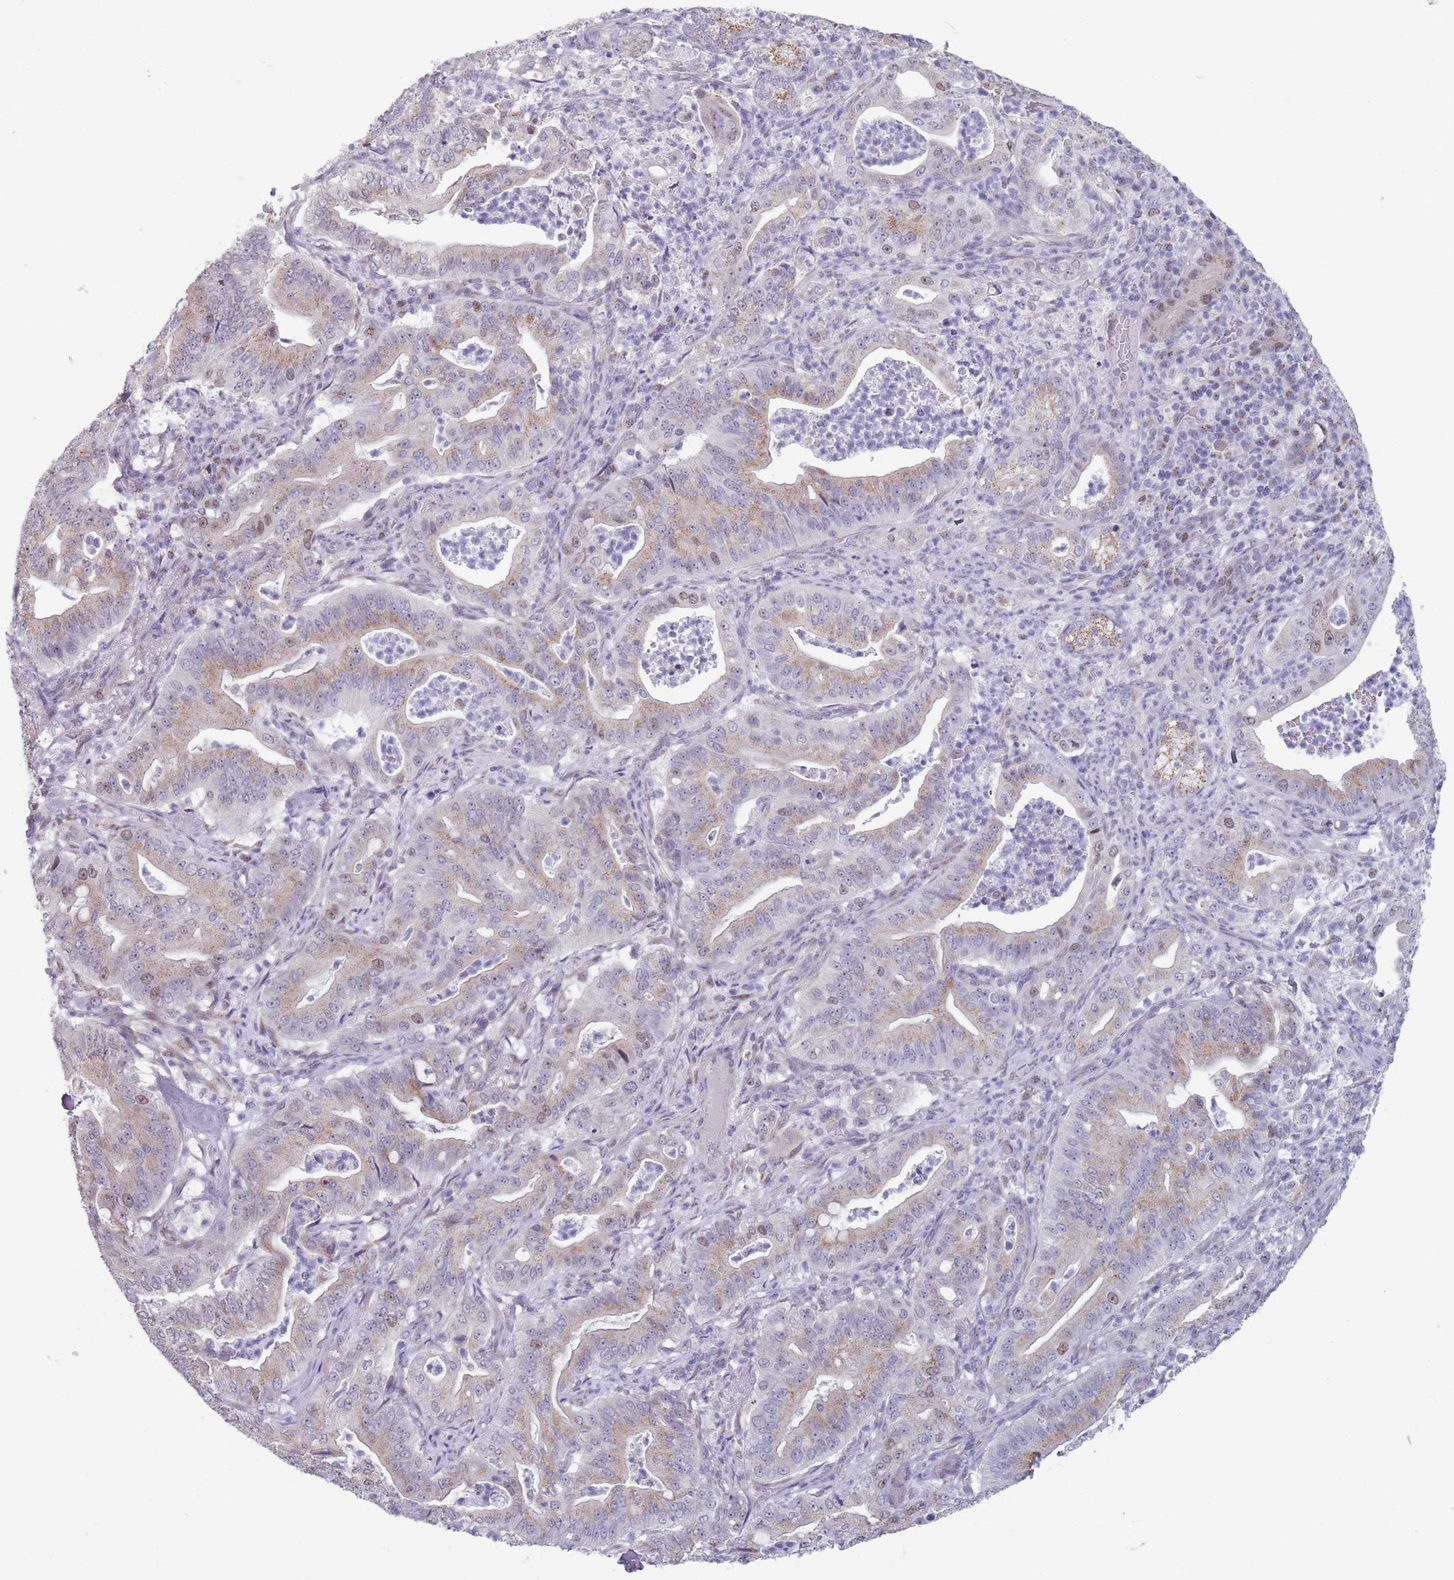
{"staining": {"intensity": "weak", "quantity": ">75%", "location": "cytoplasmic/membranous"}, "tissue": "pancreatic cancer", "cell_type": "Tumor cells", "image_type": "cancer", "snomed": [{"axis": "morphology", "description": "Adenocarcinoma, NOS"}, {"axis": "topography", "description": "Pancreas"}], "caption": "Pancreatic cancer (adenocarcinoma) stained with DAB (3,3'-diaminobenzidine) immunohistochemistry (IHC) demonstrates low levels of weak cytoplasmic/membranous staining in approximately >75% of tumor cells. The staining was performed using DAB to visualize the protein expression in brown, while the nuclei were stained in blue with hematoxylin (Magnification: 20x).", "gene": "ZKSCAN2", "patient": {"sex": "male", "age": 71}}